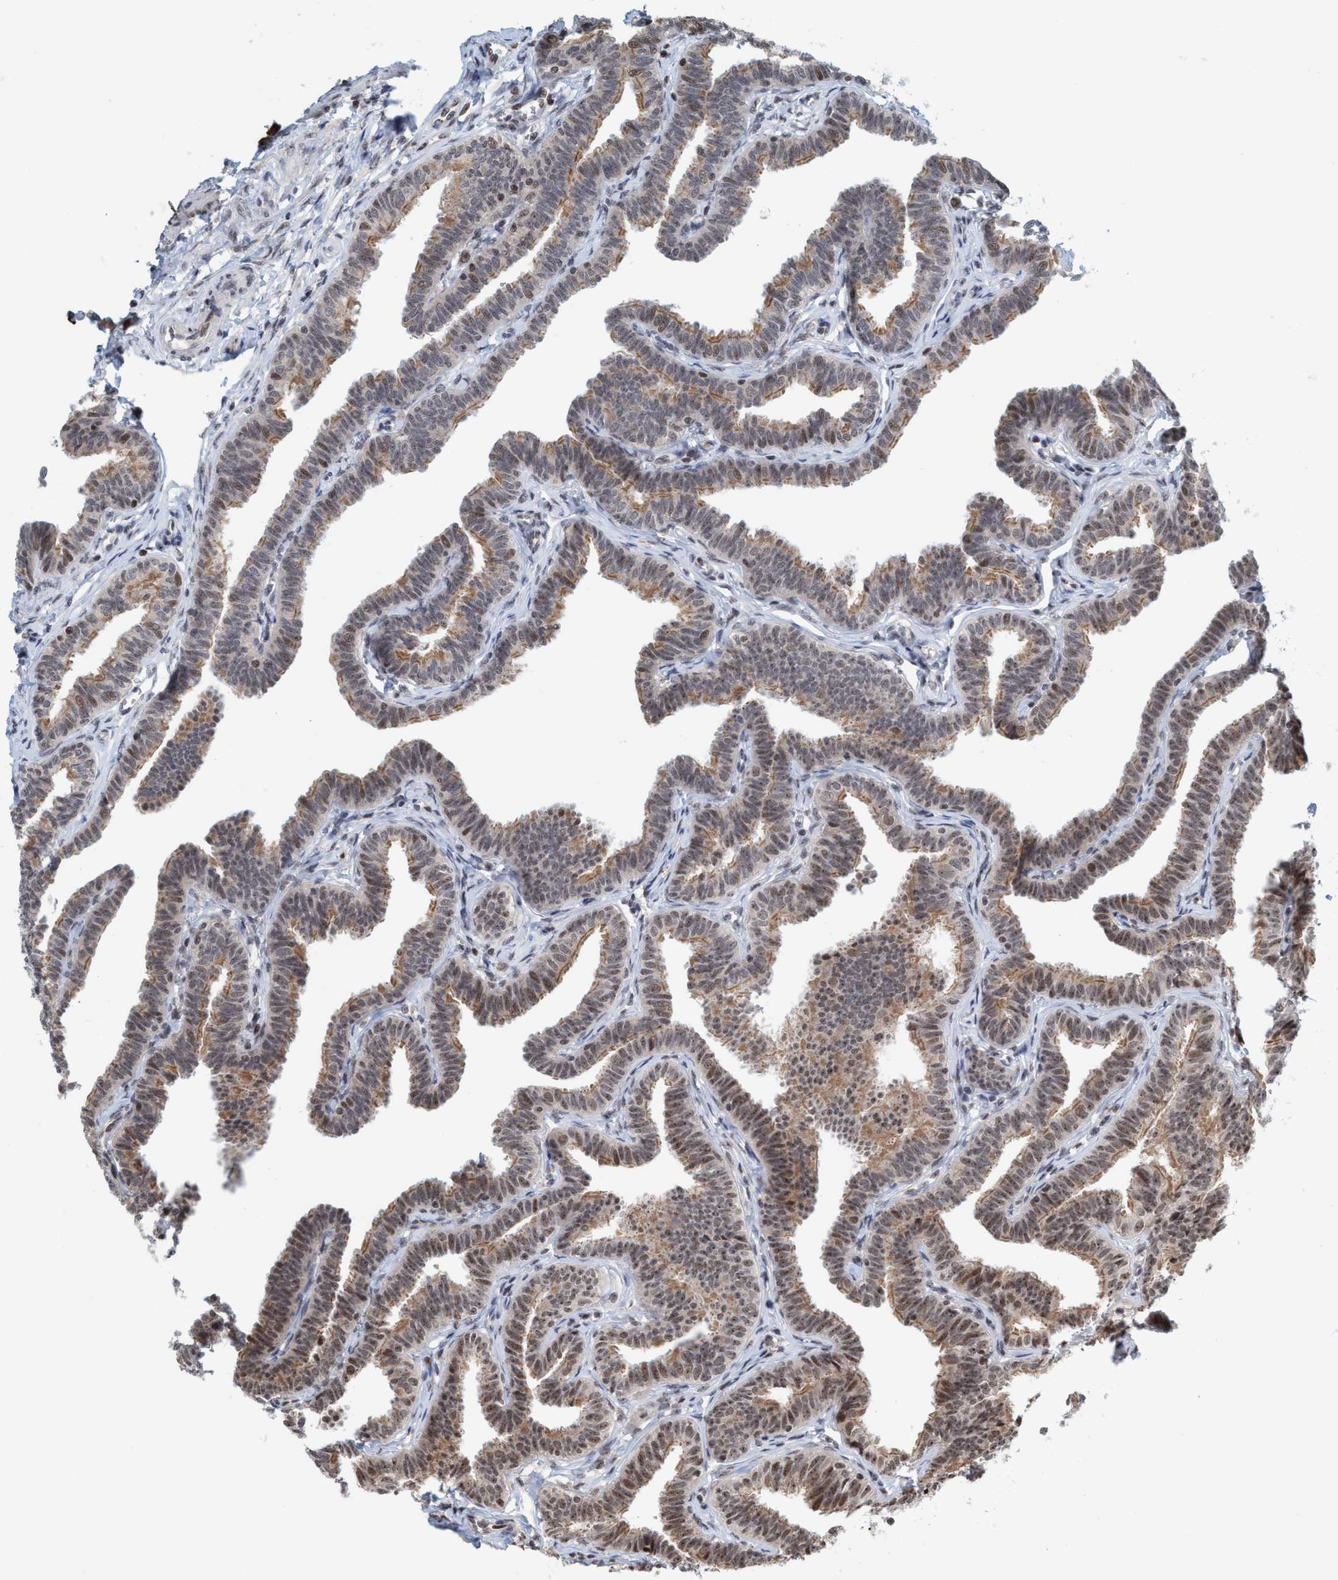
{"staining": {"intensity": "moderate", "quantity": "25%-75%", "location": "cytoplasmic/membranous,nuclear"}, "tissue": "fallopian tube", "cell_type": "Glandular cells", "image_type": "normal", "snomed": [{"axis": "morphology", "description": "Normal tissue, NOS"}, {"axis": "topography", "description": "Fallopian tube"}, {"axis": "topography", "description": "Ovary"}], "caption": "Fallopian tube stained for a protein (brown) exhibits moderate cytoplasmic/membranous,nuclear positive expression in about 25%-75% of glandular cells.", "gene": "SMCR8", "patient": {"sex": "female", "age": 23}}